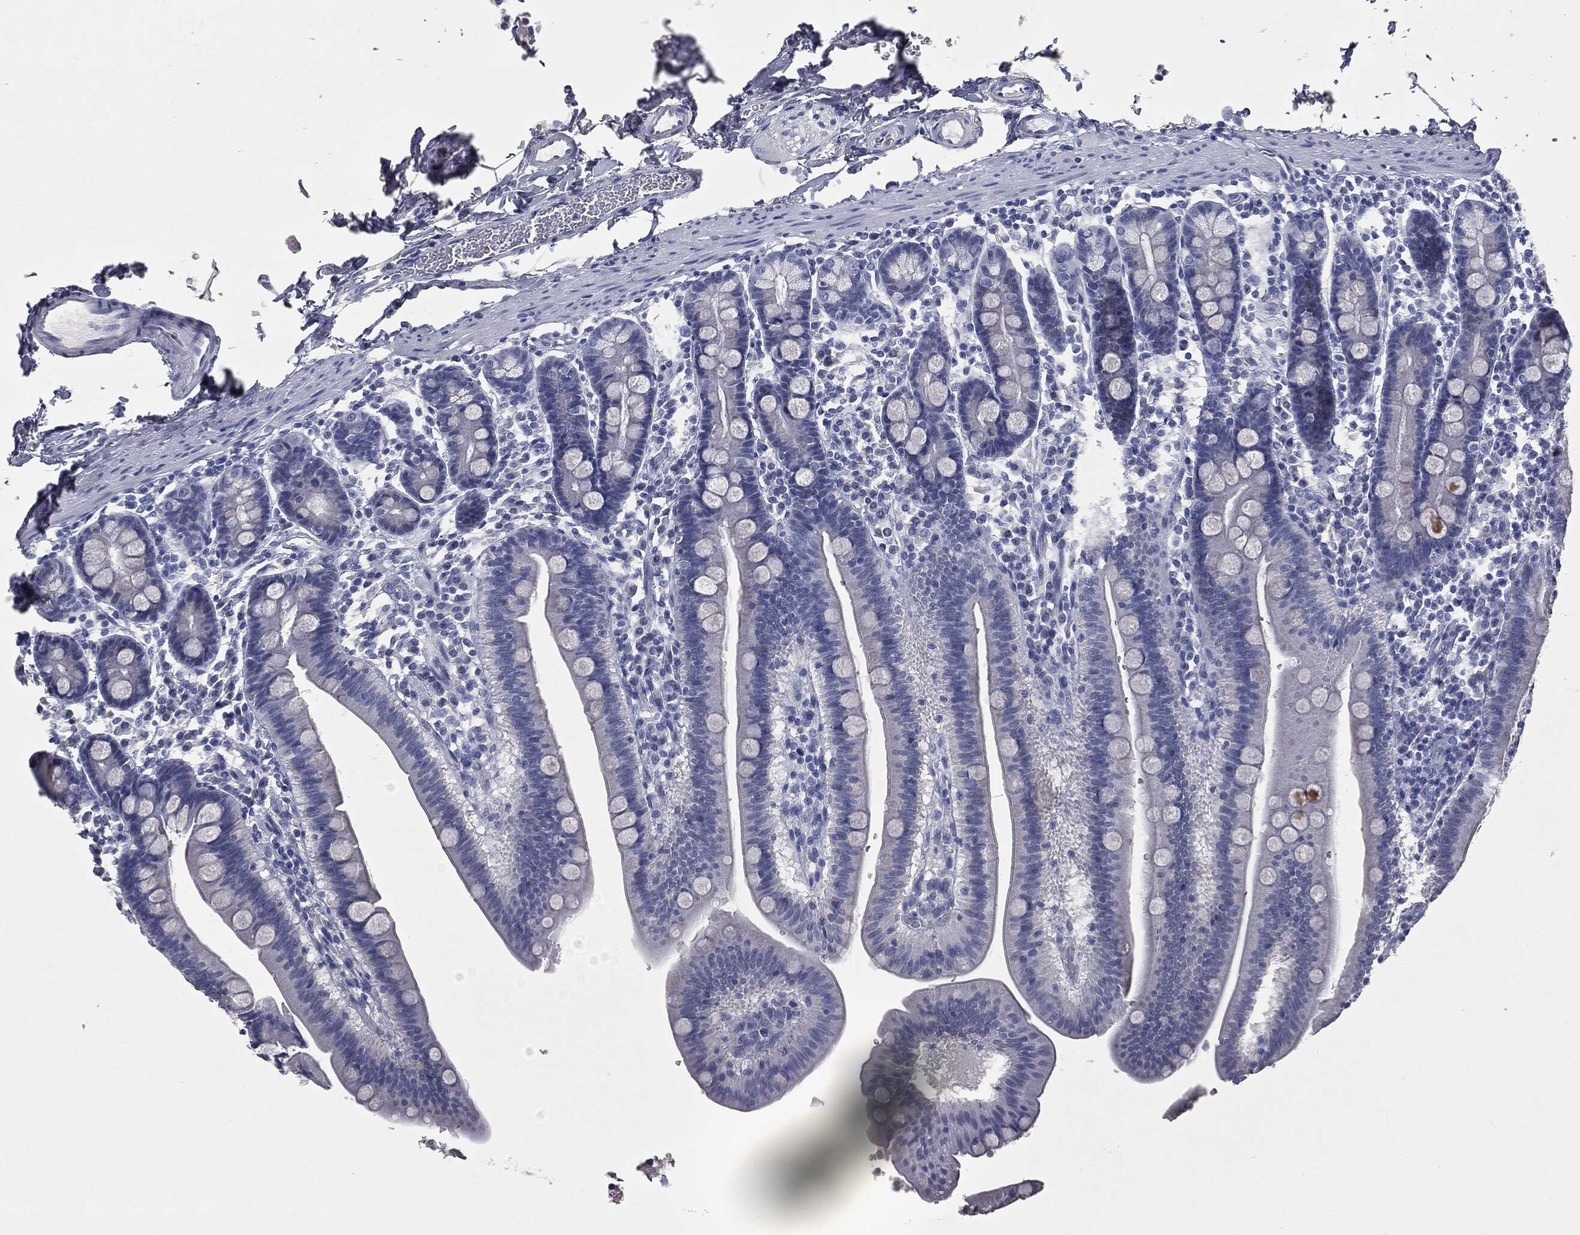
{"staining": {"intensity": "negative", "quantity": "none", "location": "none"}, "tissue": "duodenum", "cell_type": "Glandular cells", "image_type": "normal", "snomed": [{"axis": "morphology", "description": "Normal tissue, NOS"}, {"axis": "topography", "description": "Duodenum"}], "caption": "DAB immunohistochemical staining of unremarkable duodenum displays no significant expression in glandular cells.", "gene": "ATP2A1", "patient": {"sex": "male", "age": 59}}